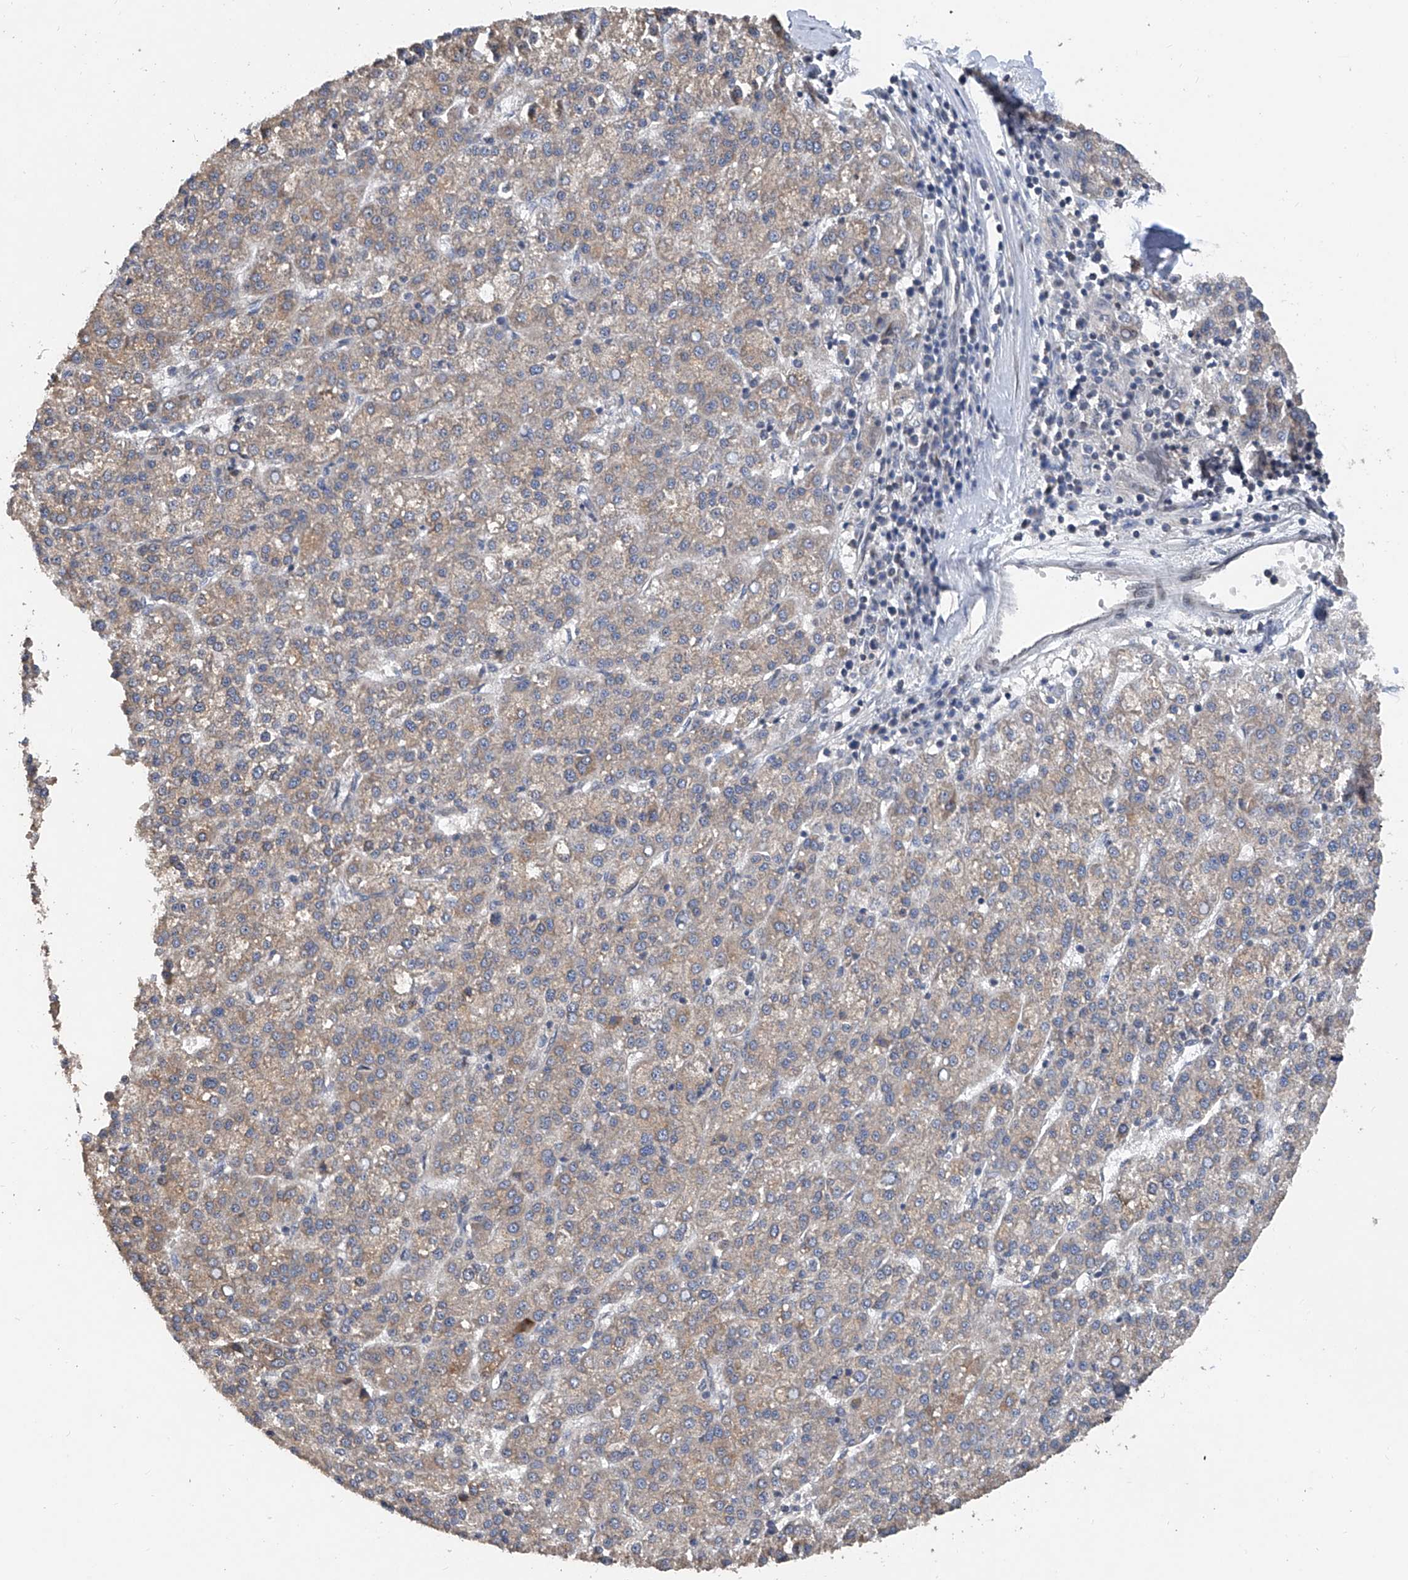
{"staining": {"intensity": "weak", "quantity": ">75%", "location": "cytoplasmic/membranous"}, "tissue": "liver cancer", "cell_type": "Tumor cells", "image_type": "cancer", "snomed": [{"axis": "morphology", "description": "Carcinoma, Hepatocellular, NOS"}, {"axis": "topography", "description": "Liver"}], "caption": "An image of liver cancer (hepatocellular carcinoma) stained for a protein demonstrates weak cytoplasmic/membranous brown staining in tumor cells. (Brightfield microscopy of DAB IHC at high magnification).", "gene": "BCKDHB", "patient": {"sex": "female", "age": 58}}